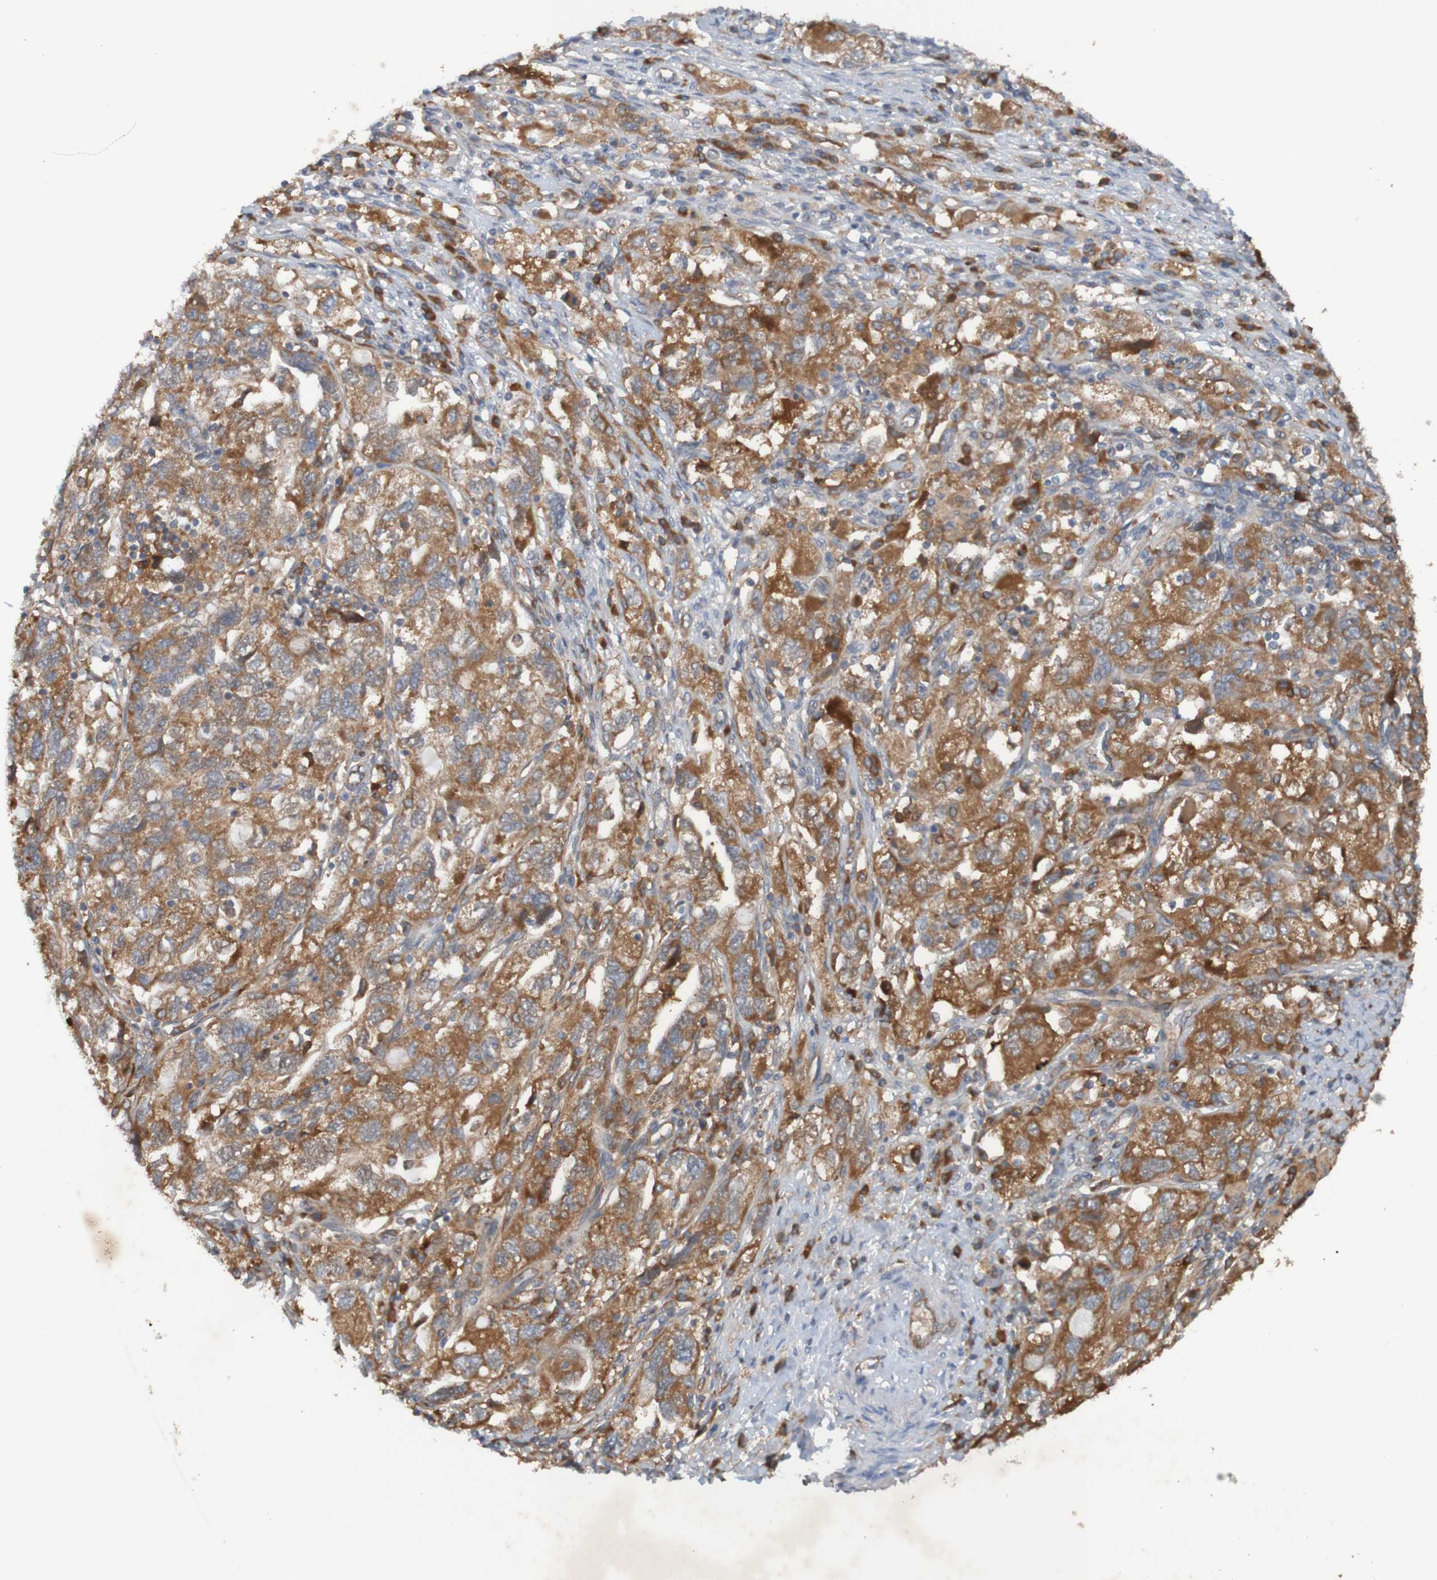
{"staining": {"intensity": "moderate", "quantity": ">75%", "location": "cytoplasmic/membranous"}, "tissue": "ovarian cancer", "cell_type": "Tumor cells", "image_type": "cancer", "snomed": [{"axis": "morphology", "description": "Carcinoma, NOS"}, {"axis": "morphology", "description": "Cystadenocarcinoma, serous, NOS"}, {"axis": "topography", "description": "Ovary"}], "caption": "The micrograph displays immunohistochemical staining of serous cystadenocarcinoma (ovarian). There is moderate cytoplasmic/membranous staining is seen in about >75% of tumor cells.", "gene": "DNAJC4", "patient": {"sex": "female", "age": 69}}